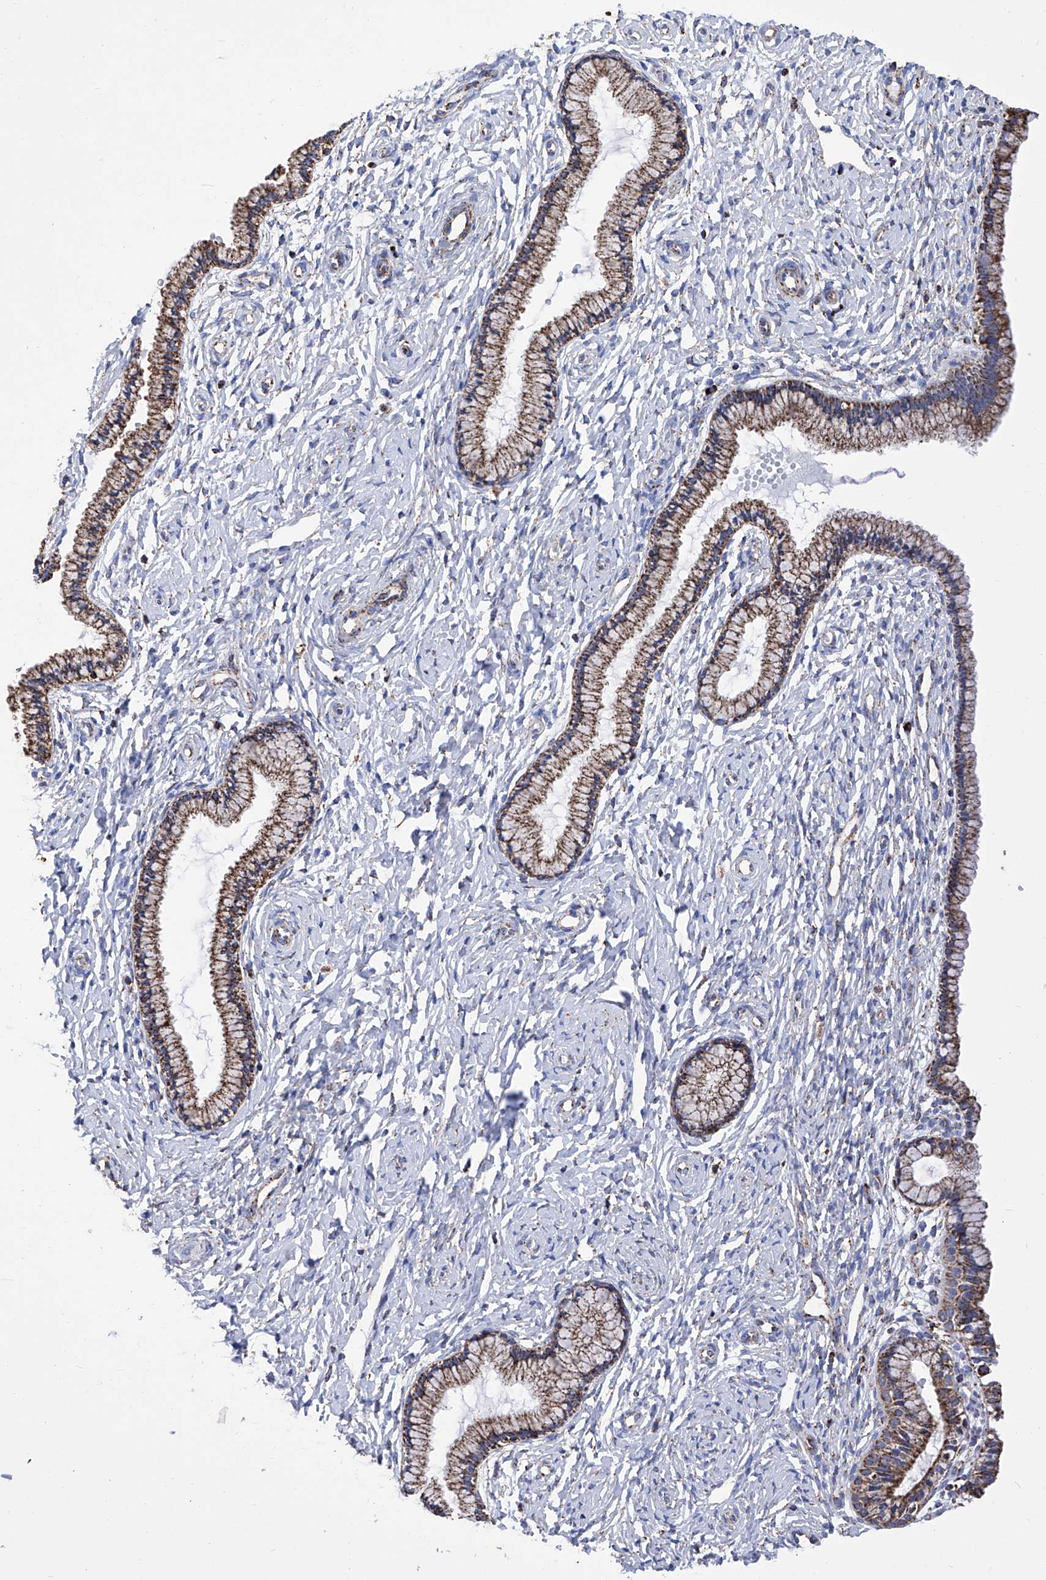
{"staining": {"intensity": "strong", "quantity": ">75%", "location": "cytoplasmic/membranous"}, "tissue": "cervix", "cell_type": "Glandular cells", "image_type": "normal", "snomed": [{"axis": "morphology", "description": "Normal tissue, NOS"}, {"axis": "topography", "description": "Cervix"}], "caption": "Brown immunohistochemical staining in normal human cervix displays strong cytoplasmic/membranous staining in about >75% of glandular cells.", "gene": "ATP5PF", "patient": {"sex": "female", "age": 33}}